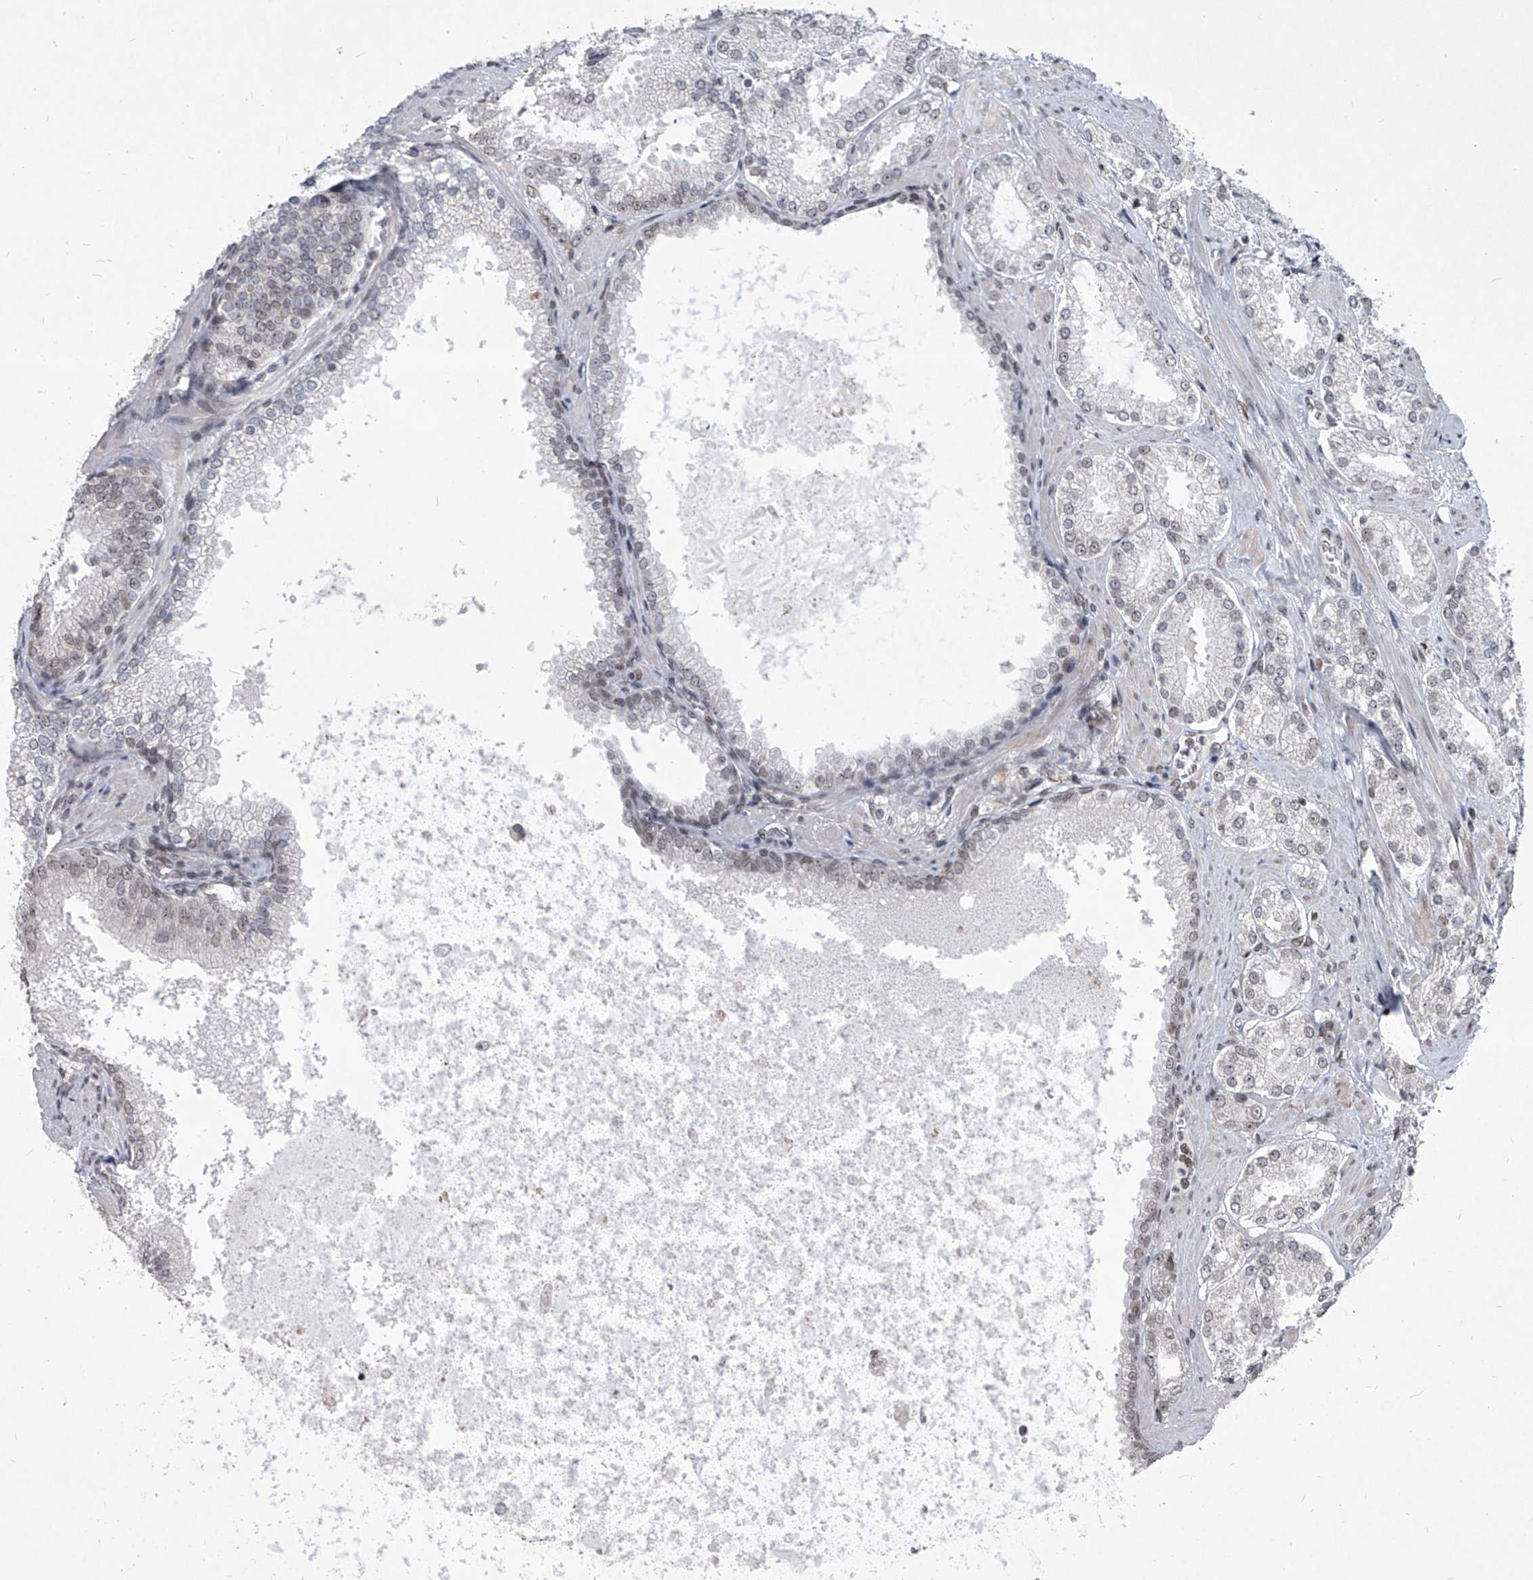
{"staining": {"intensity": "weak", "quantity": "<25%", "location": "nuclear"}, "tissue": "prostate cancer", "cell_type": "Tumor cells", "image_type": "cancer", "snomed": [{"axis": "morphology", "description": "Adenocarcinoma, High grade"}, {"axis": "topography", "description": "Prostate"}], "caption": "DAB (3,3'-diaminobenzidine) immunohistochemical staining of high-grade adenocarcinoma (prostate) shows no significant expression in tumor cells.", "gene": "PPIL4", "patient": {"sex": "male", "age": 73}}